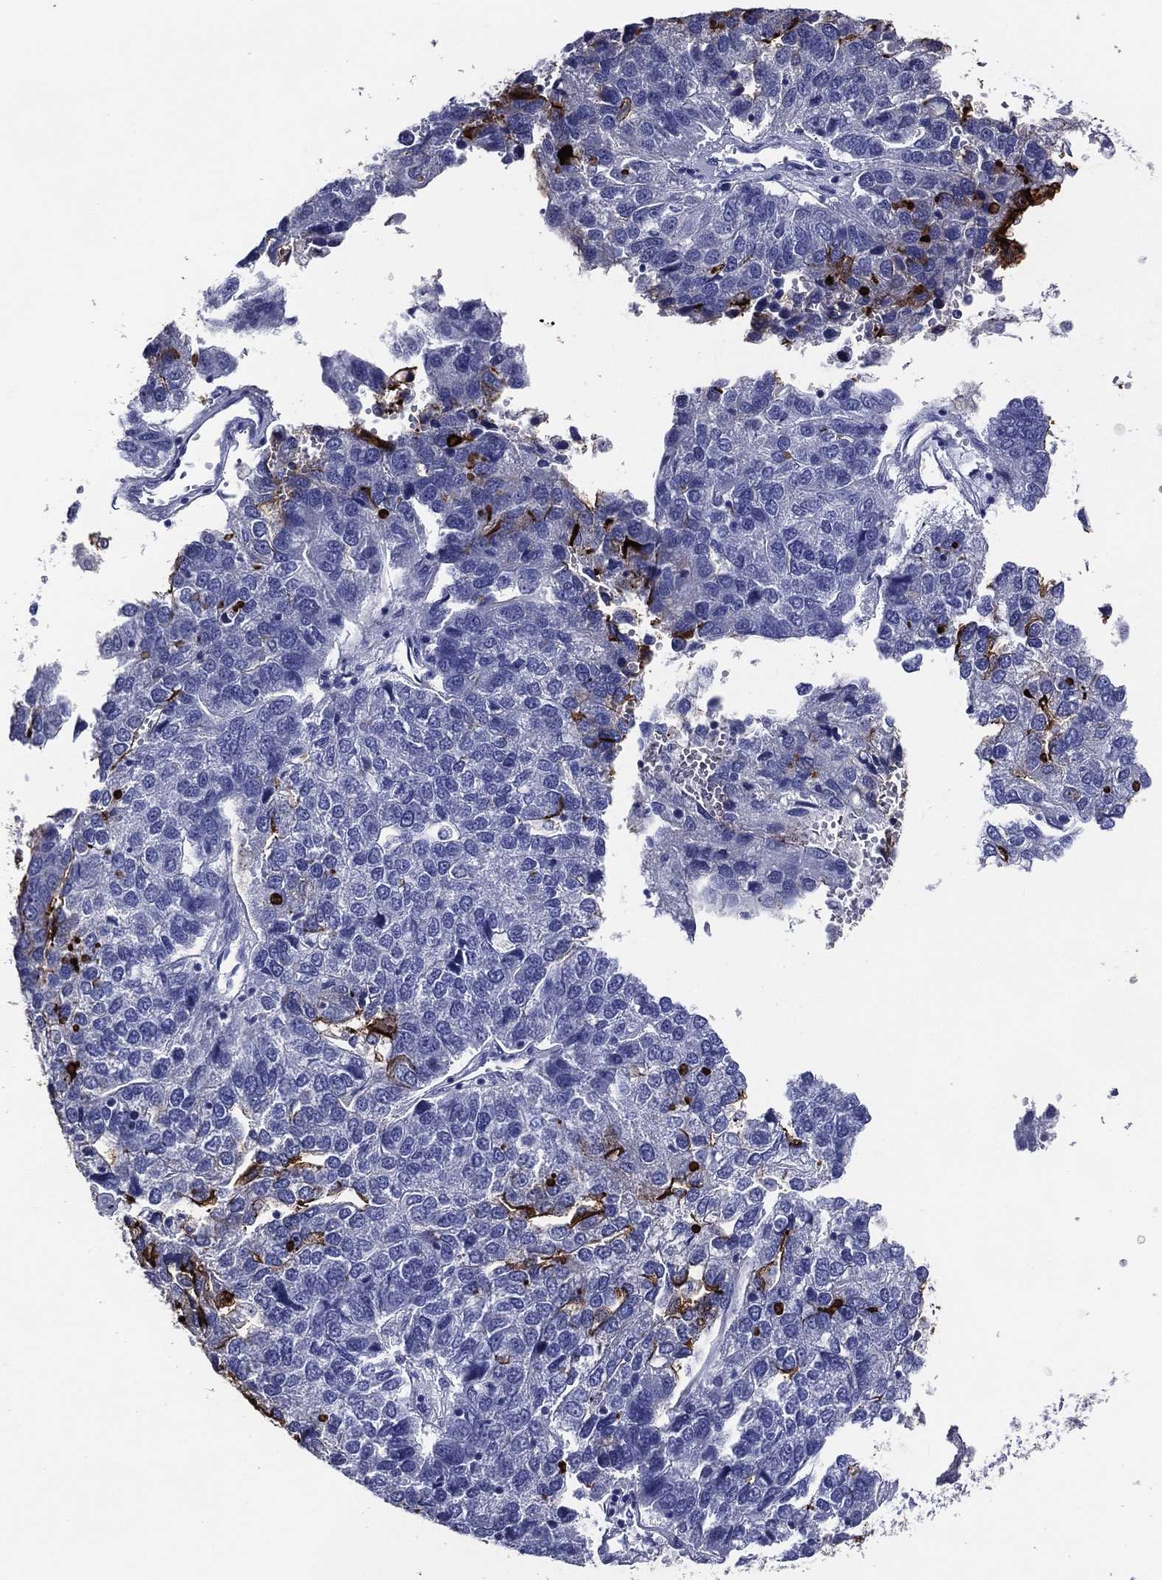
{"staining": {"intensity": "strong", "quantity": "<25%", "location": "cytoplasmic/membranous"}, "tissue": "pancreatic cancer", "cell_type": "Tumor cells", "image_type": "cancer", "snomed": [{"axis": "morphology", "description": "Adenocarcinoma, NOS"}, {"axis": "topography", "description": "Pancreas"}], "caption": "The photomicrograph exhibits immunohistochemical staining of pancreatic cancer. There is strong cytoplasmic/membranous positivity is appreciated in about <25% of tumor cells.", "gene": "ACE2", "patient": {"sex": "female", "age": 61}}